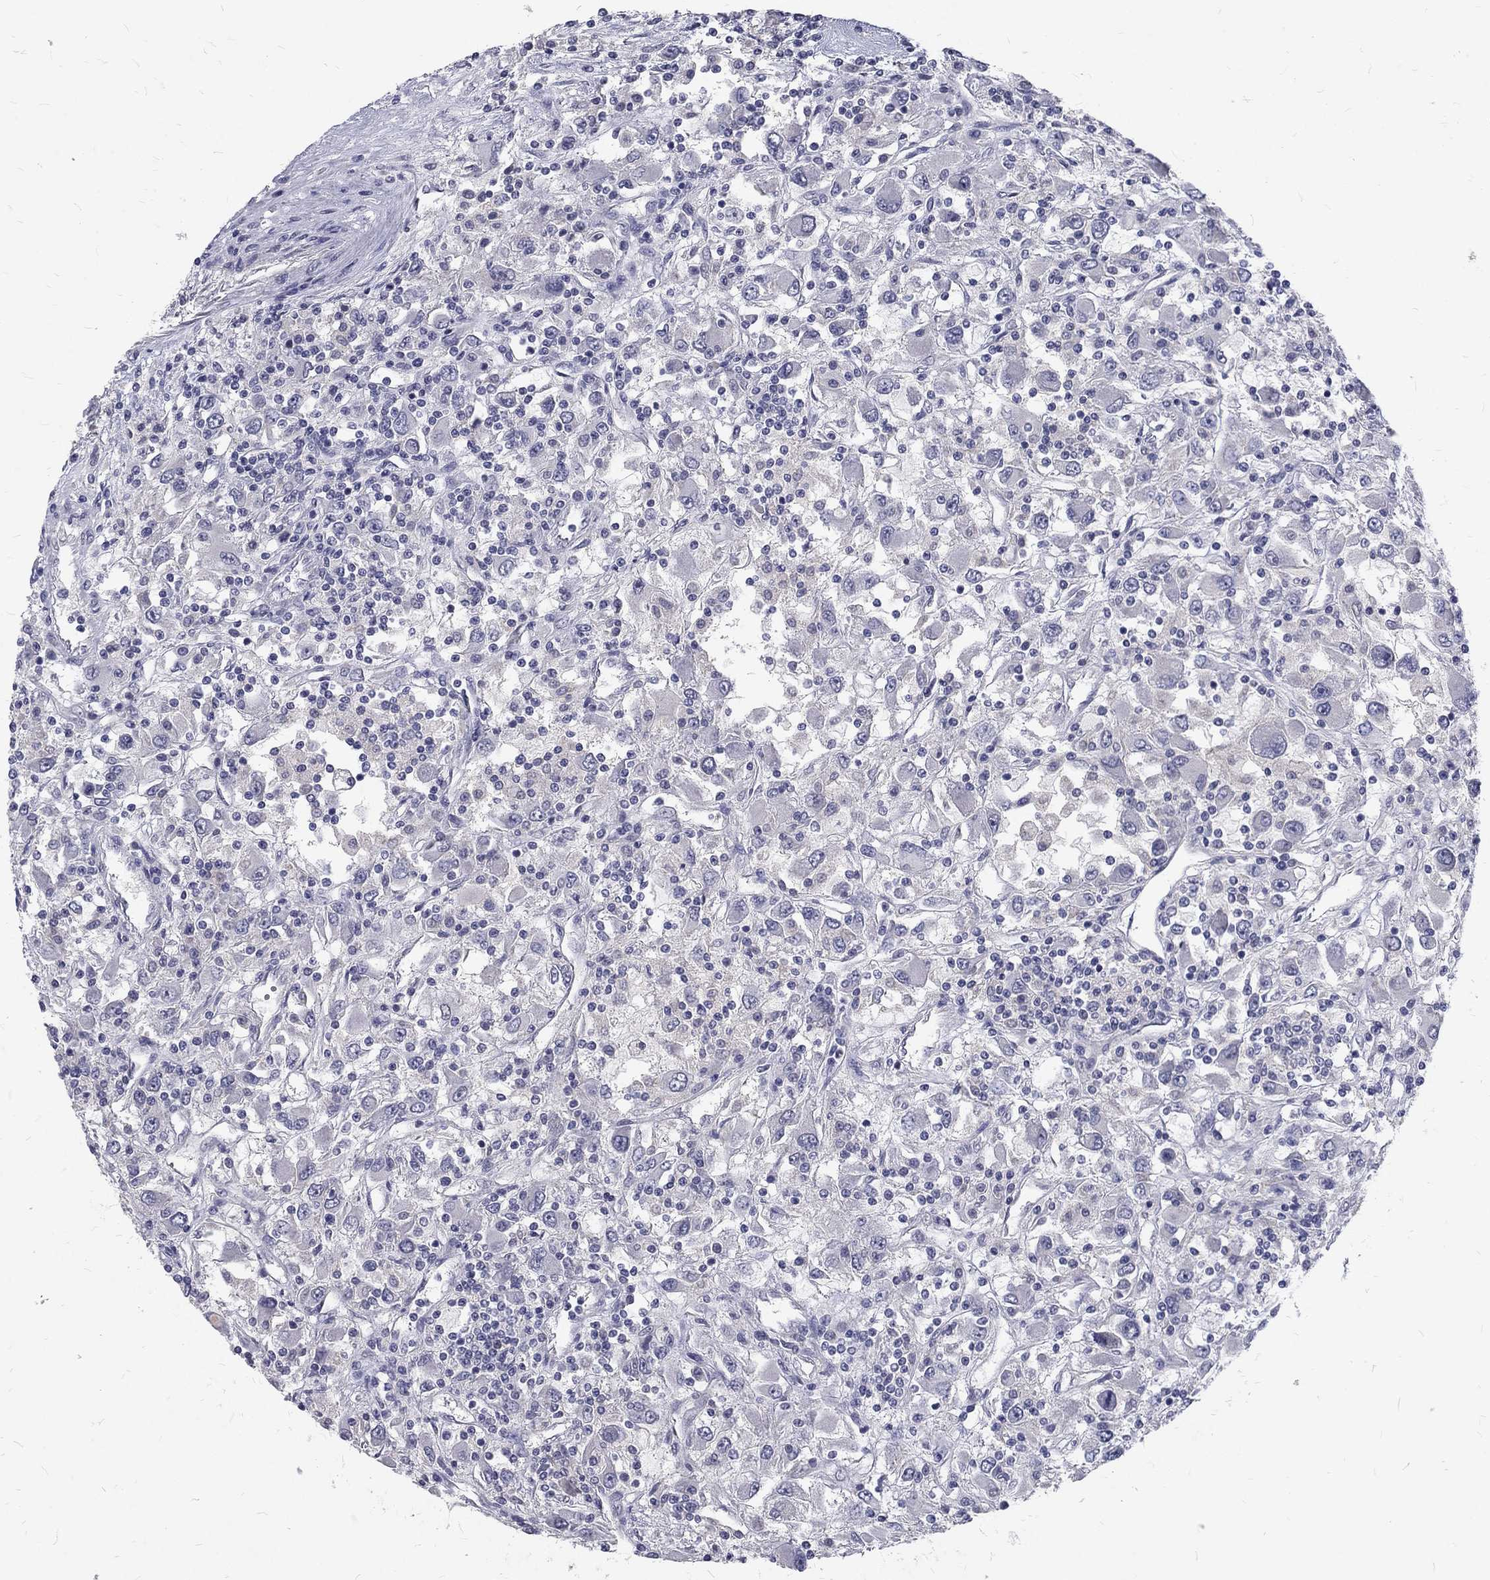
{"staining": {"intensity": "negative", "quantity": "none", "location": "none"}, "tissue": "renal cancer", "cell_type": "Tumor cells", "image_type": "cancer", "snomed": [{"axis": "morphology", "description": "Adenocarcinoma, NOS"}, {"axis": "topography", "description": "Kidney"}], "caption": "Immunohistochemical staining of adenocarcinoma (renal) reveals no significant expression in tumor cells.", "gene": "NOS1", "patient": {"sex": "female", "age": 67}}